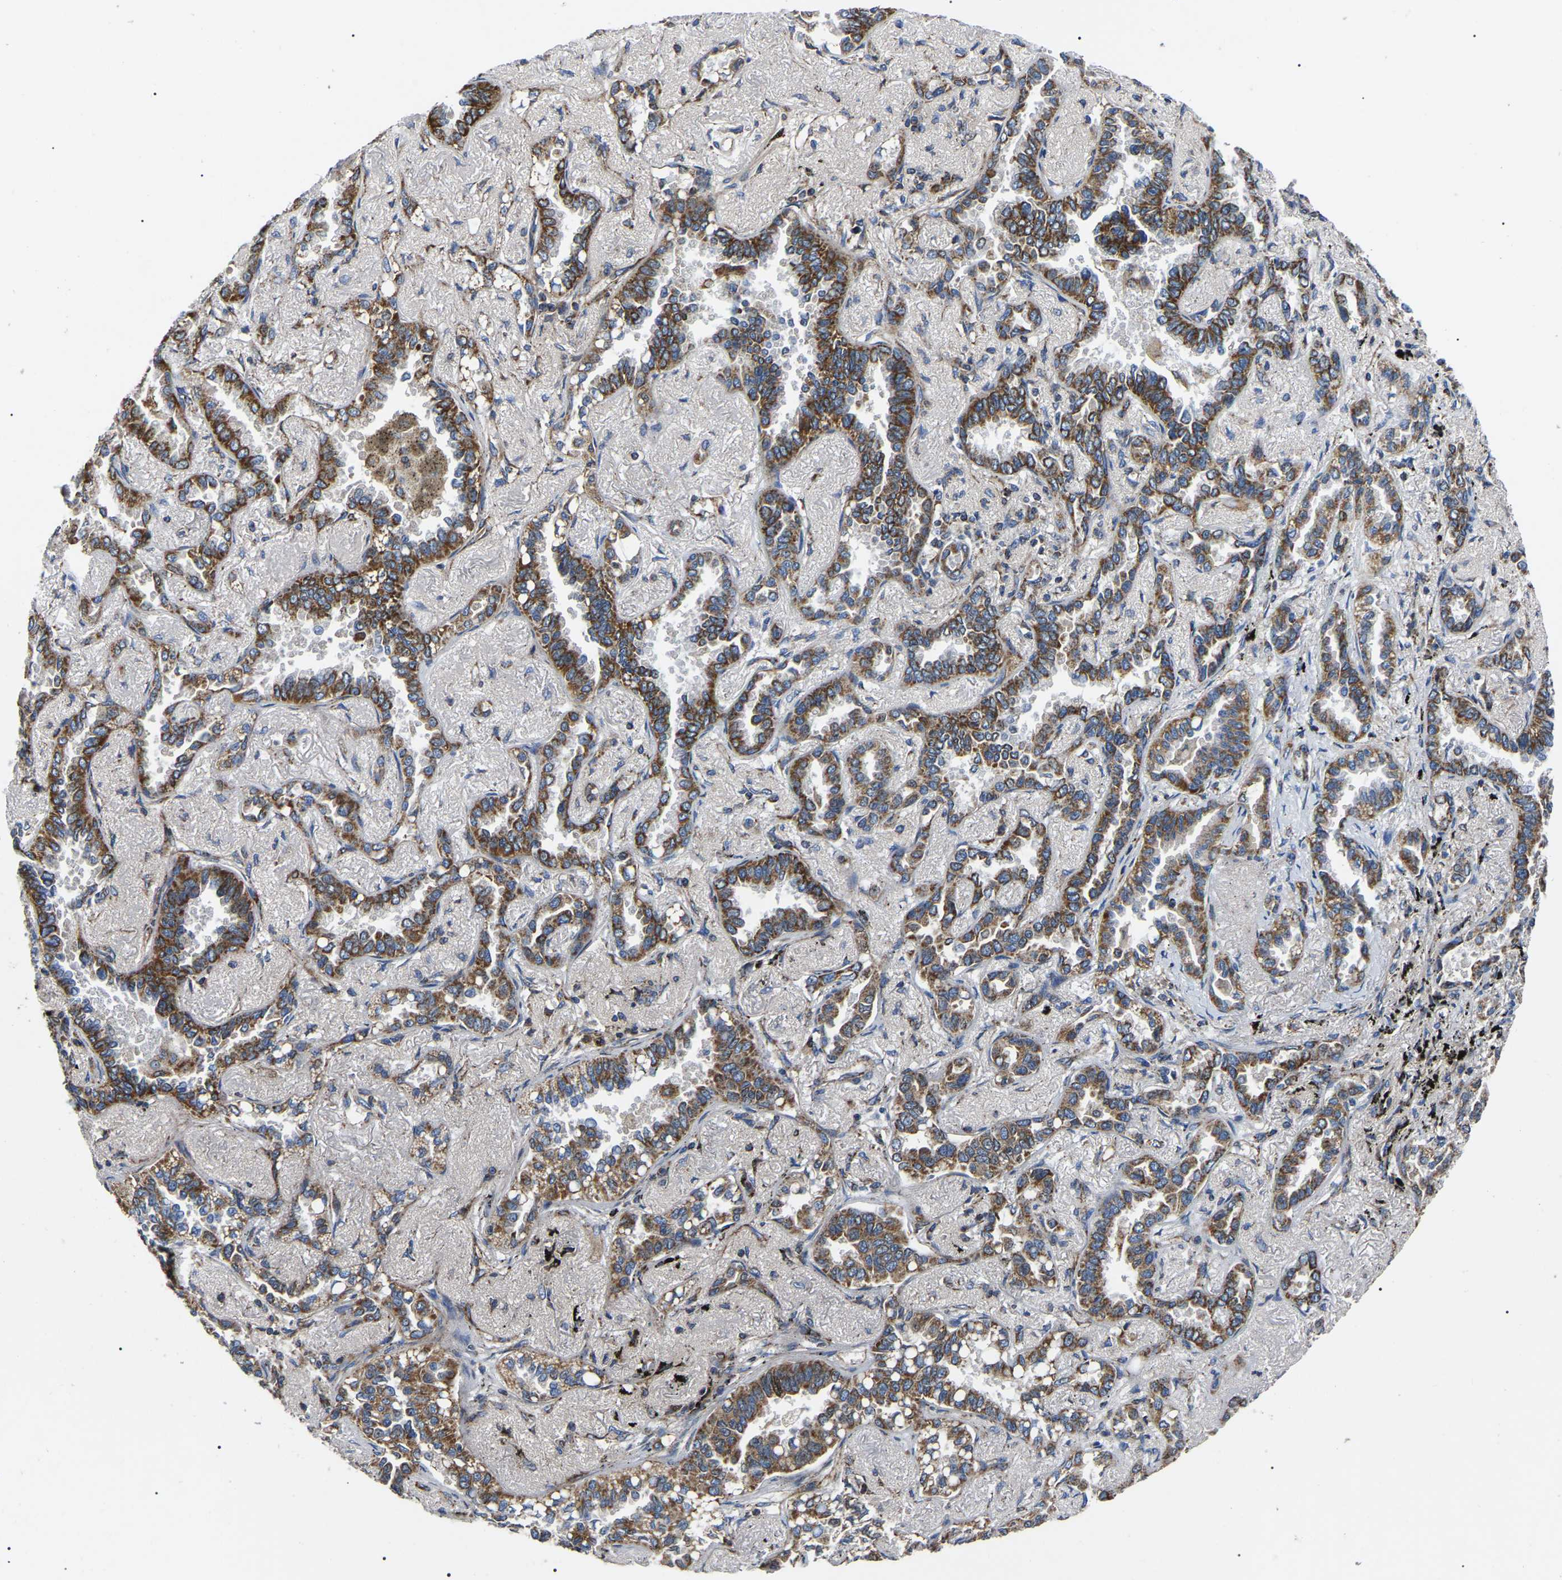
{"staining": {"intensity": "moderate", "quantity": ">75%", "location": "cytoplasmic/membranous"}, "tissue": "lung cancer", "cell_type": "Tumor cells", "image_type": "cancer", "snomed": [{"axis": "morphology", "description": "Adenocarcinoma, NOS"}, {"axis": "topography", "description": "Lung"}], "caption": "Lung cancer (adenocarcinoma) was stained to show a protein in brown. There is medium levels of moderate cytoplasmic/membranous expression in approximately >75% of tumor cells. (DAB IHC, brown staining for protein, blue staining for nuclei).", "gene": "PPM1E", "patient": {"sex": "male", "age": 59}}